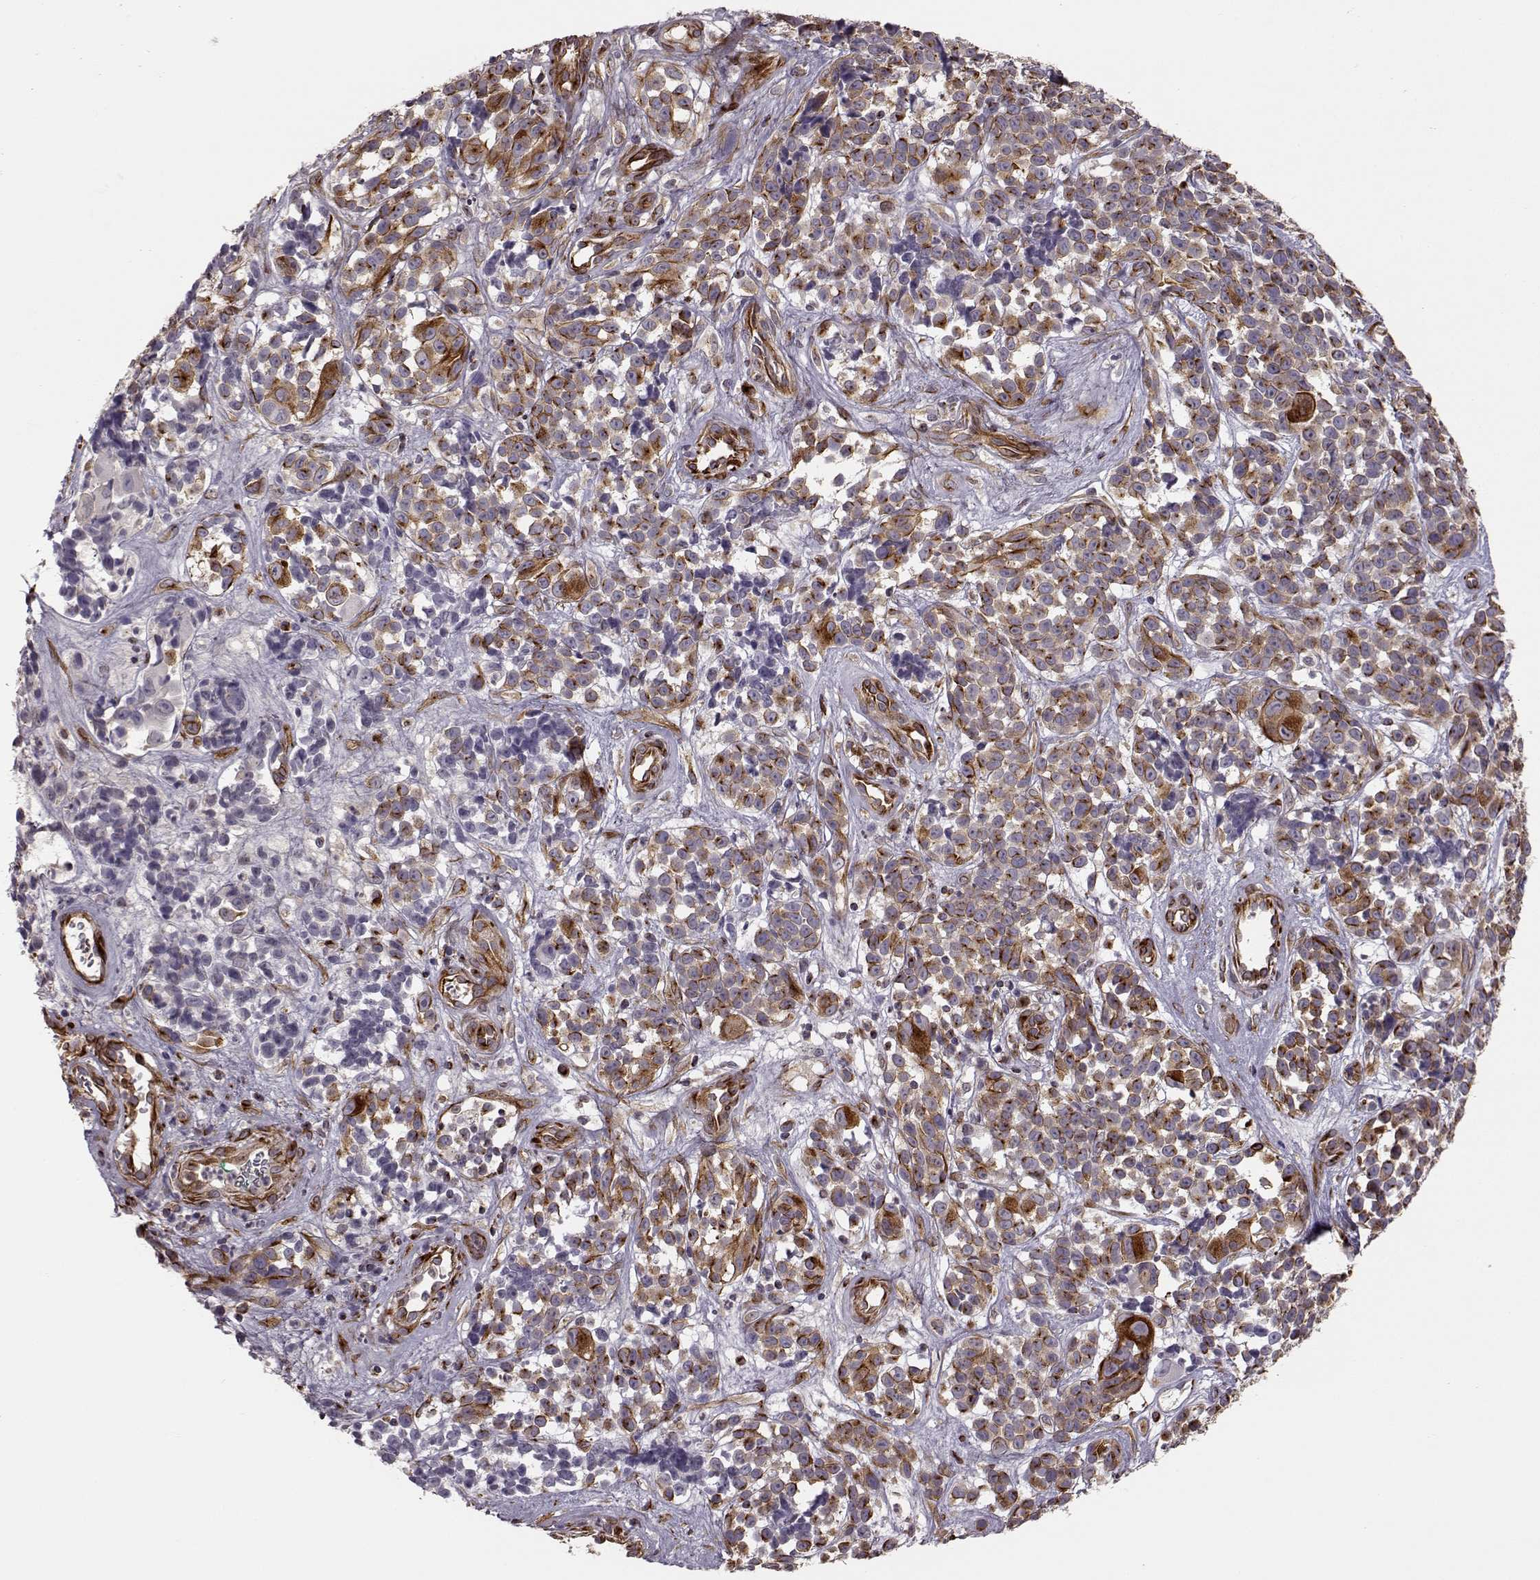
{"staining": {"intensity": "moderate", "quantity": "25%-75%", "location": "cytoplasmic/membranous"}, "tissue": "melanoma", "cell_type": "Tumor cells", "image_type": "cancer", "snomed": [{"axis": "morphology", "description": "Malignant melanoma, NOS"}, {"axis": "topography", "description": "Skin"}], "caption": "Melanoma stained with a brown dye reveals moderate cytoplasmic/membranous positive staining in approximately 25%-75% of tumor cells.", "gene": "MTR", "patient": {"sex": "female", "age": 88}}